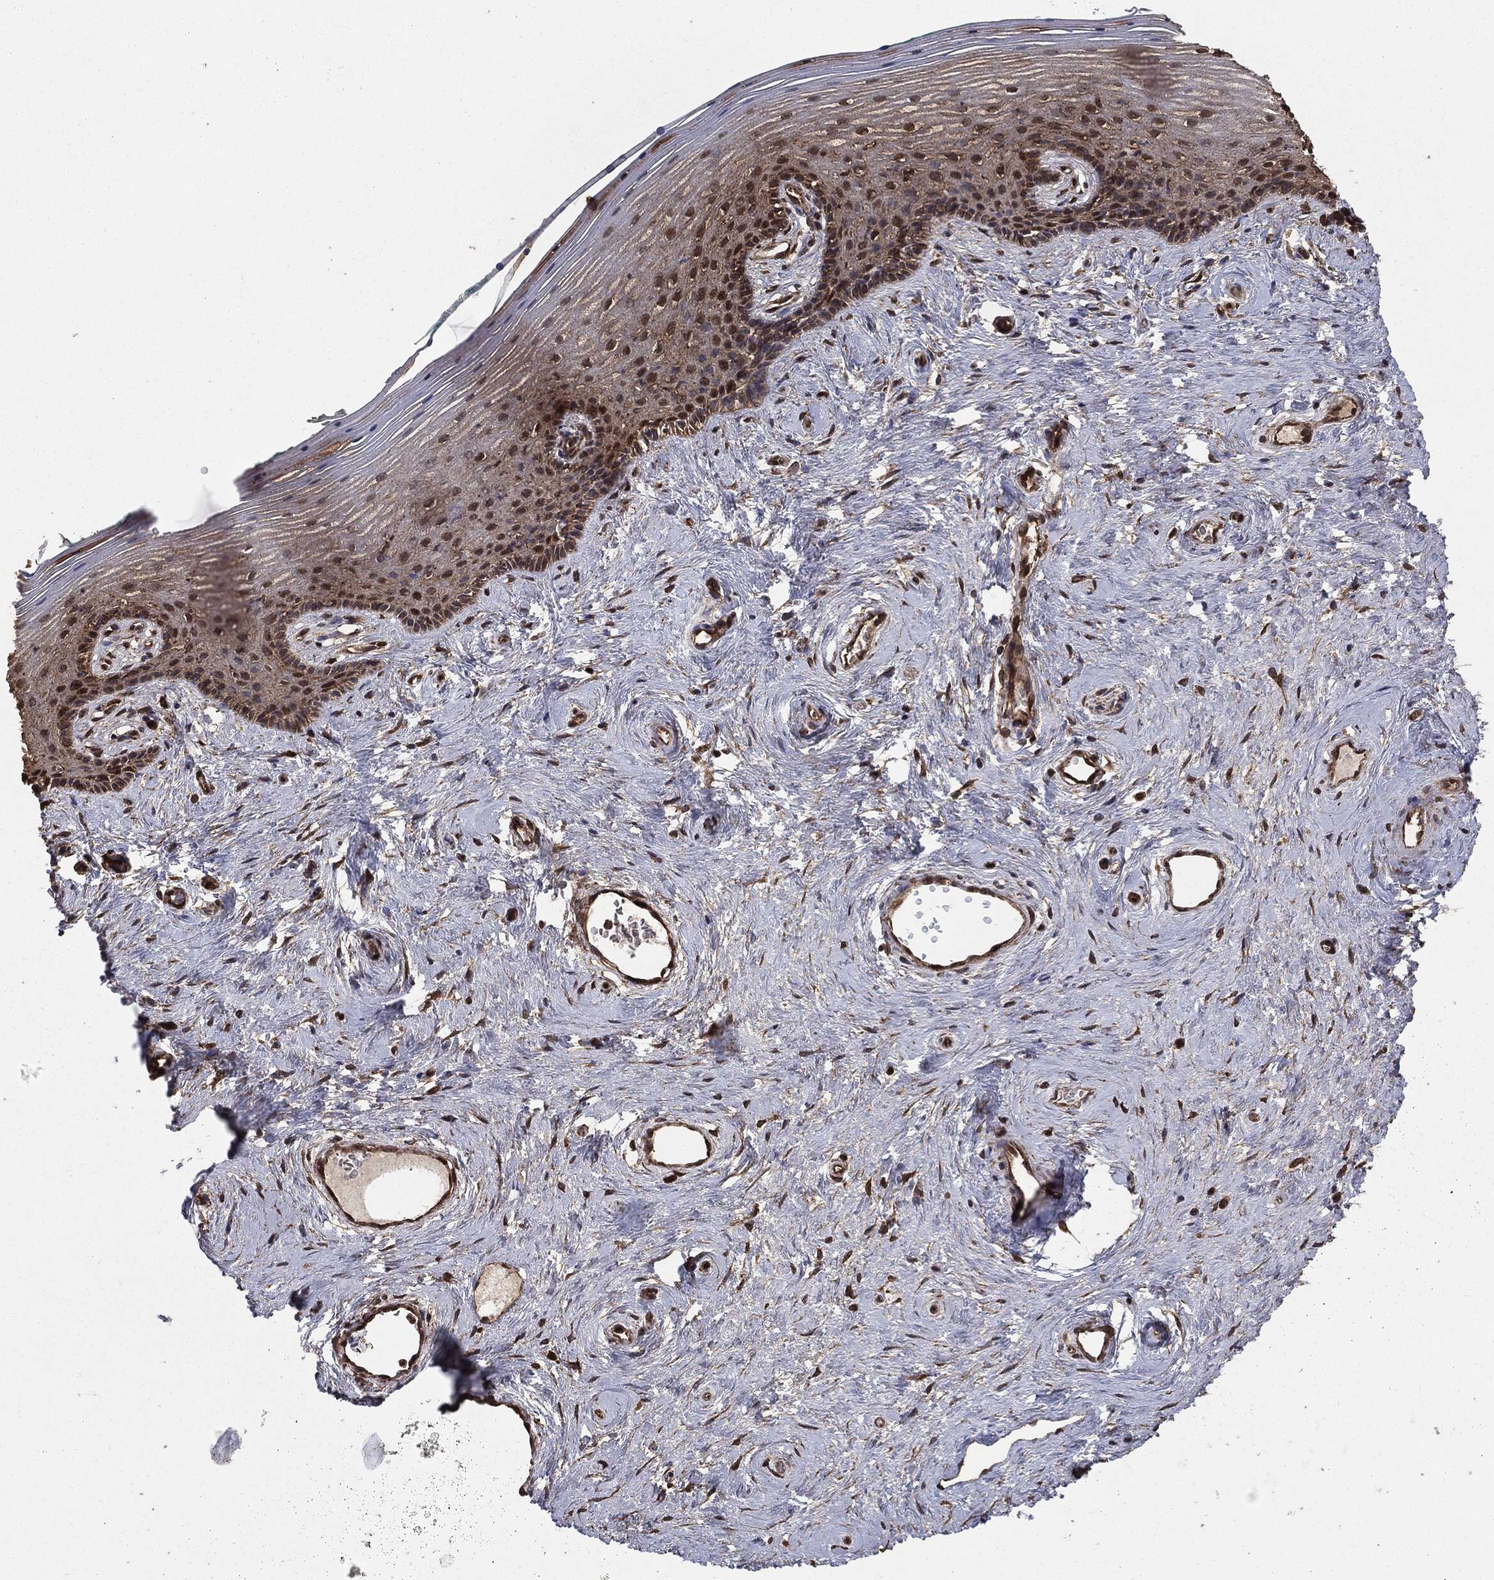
{"staining": {"intensity": "strong", "quantity": ">75%", "location": "cytoplasmic/membranous"}, "tissue": "vagina", "cell_type": "Squamous epithelial cells", "image_type": "normal", "snomed": [{"axis": "morphology", "description": "Normal tissue, NOS"}, {"axis": "topography", "description": "Vagina"}], "caption": "Strong cytoplasmic/membranous protein staining is appreciated in approximately >75% of squamous epithelial cells in vagina.", "gene": "NME1", "patient": {"sex": "female", "age": 45}}